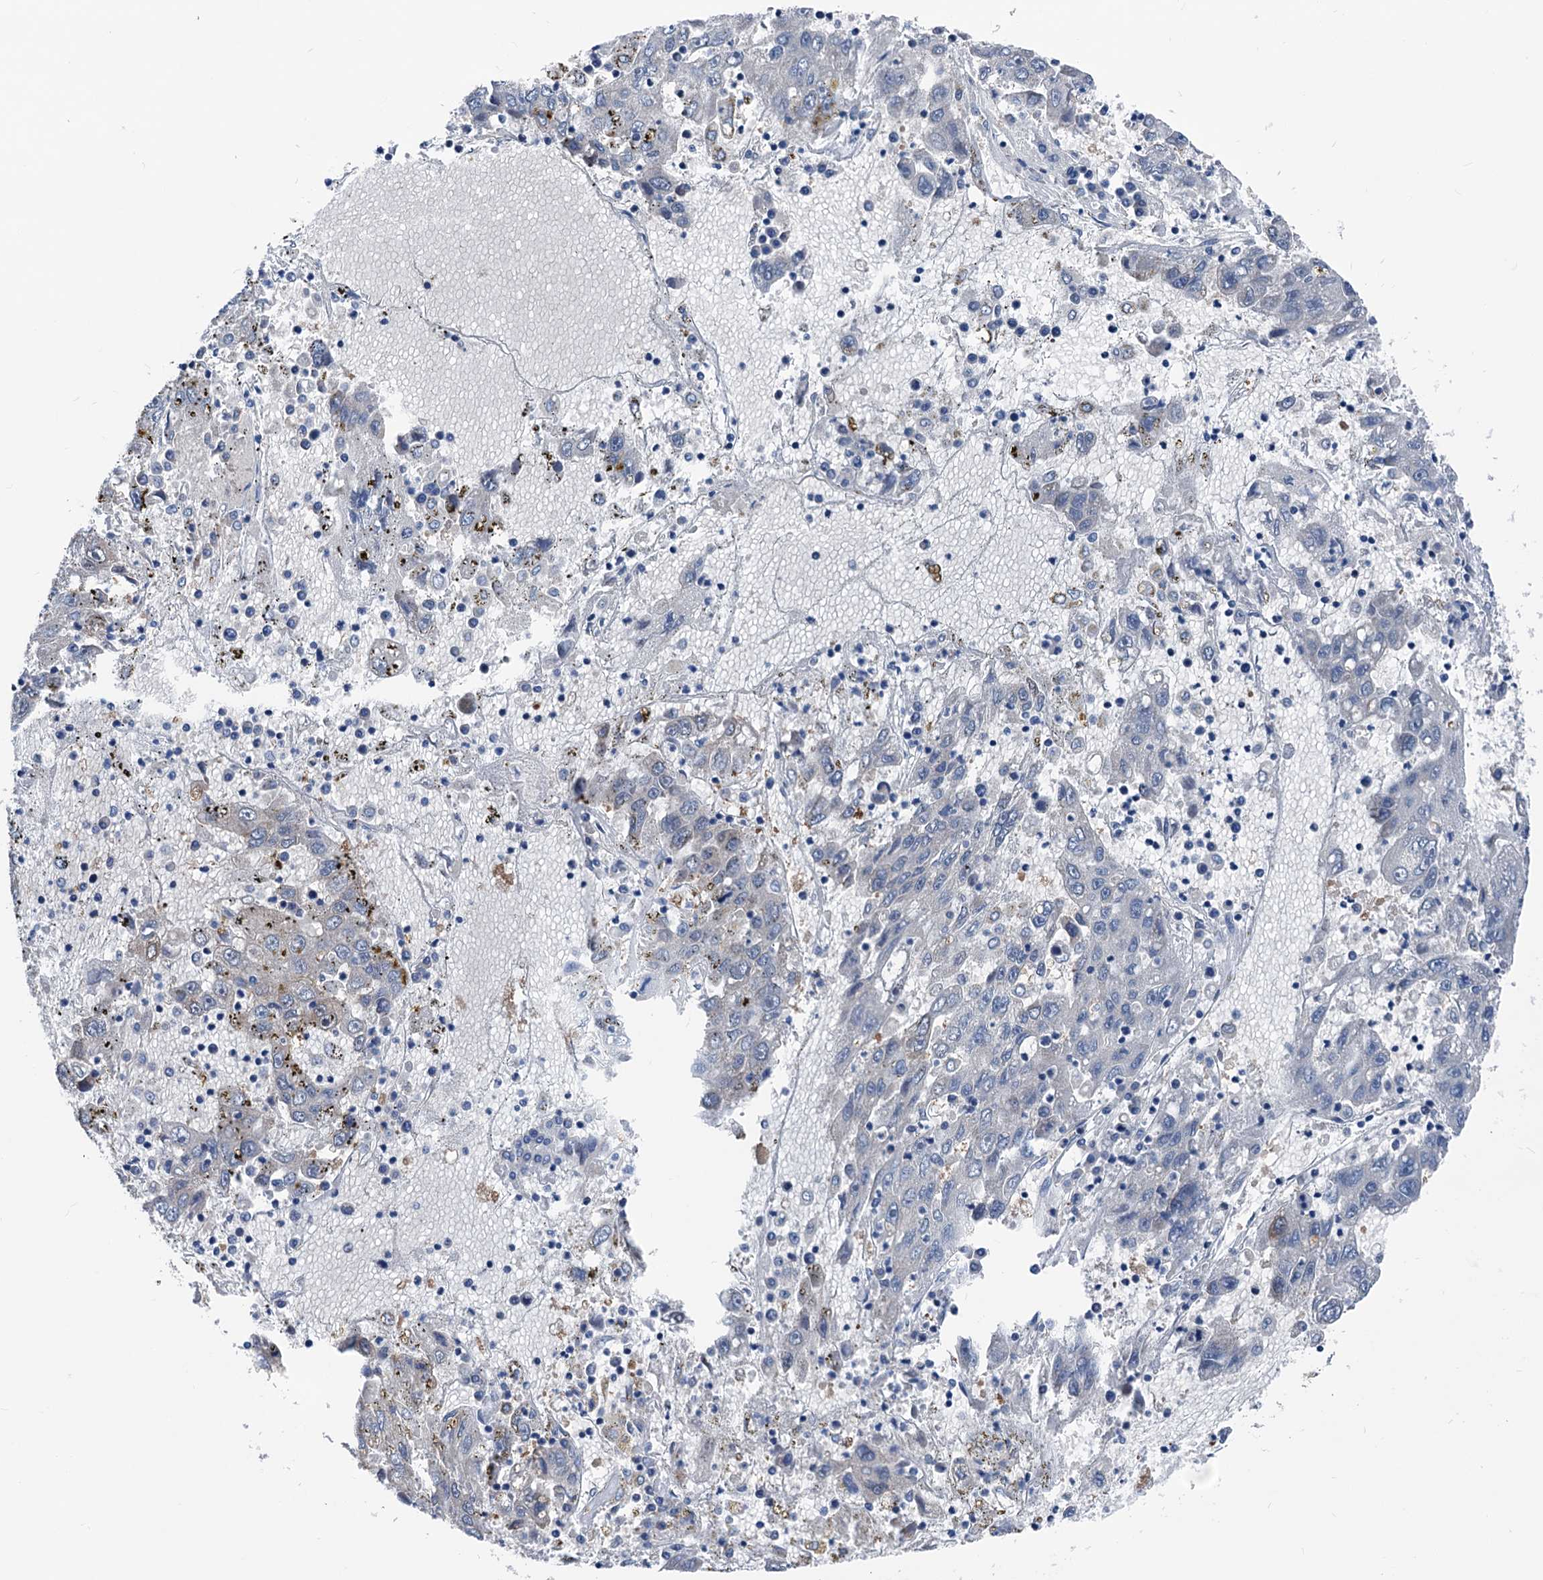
{"staining": {"intensity": "moderate", "quantity": "<25%", "location": "cytoplasmic/membranous"}, "tissue": "liver cancer", "cell_type": "Tumor cells", "image_type": "cancer", "snomed": [{"axis": "morphology", "description": "Carcinoma, Hepatocellular, NOS"}, {"axis": "topography", "description": "Liver"}], "caption": "Protein staining of liver cancer tissue exhibits moderate cytoplasmic/membranous positivity in approximately <25% of tumor cells.", "gene": "GLO1", "patient": {"sex": "male", "age": 49}}